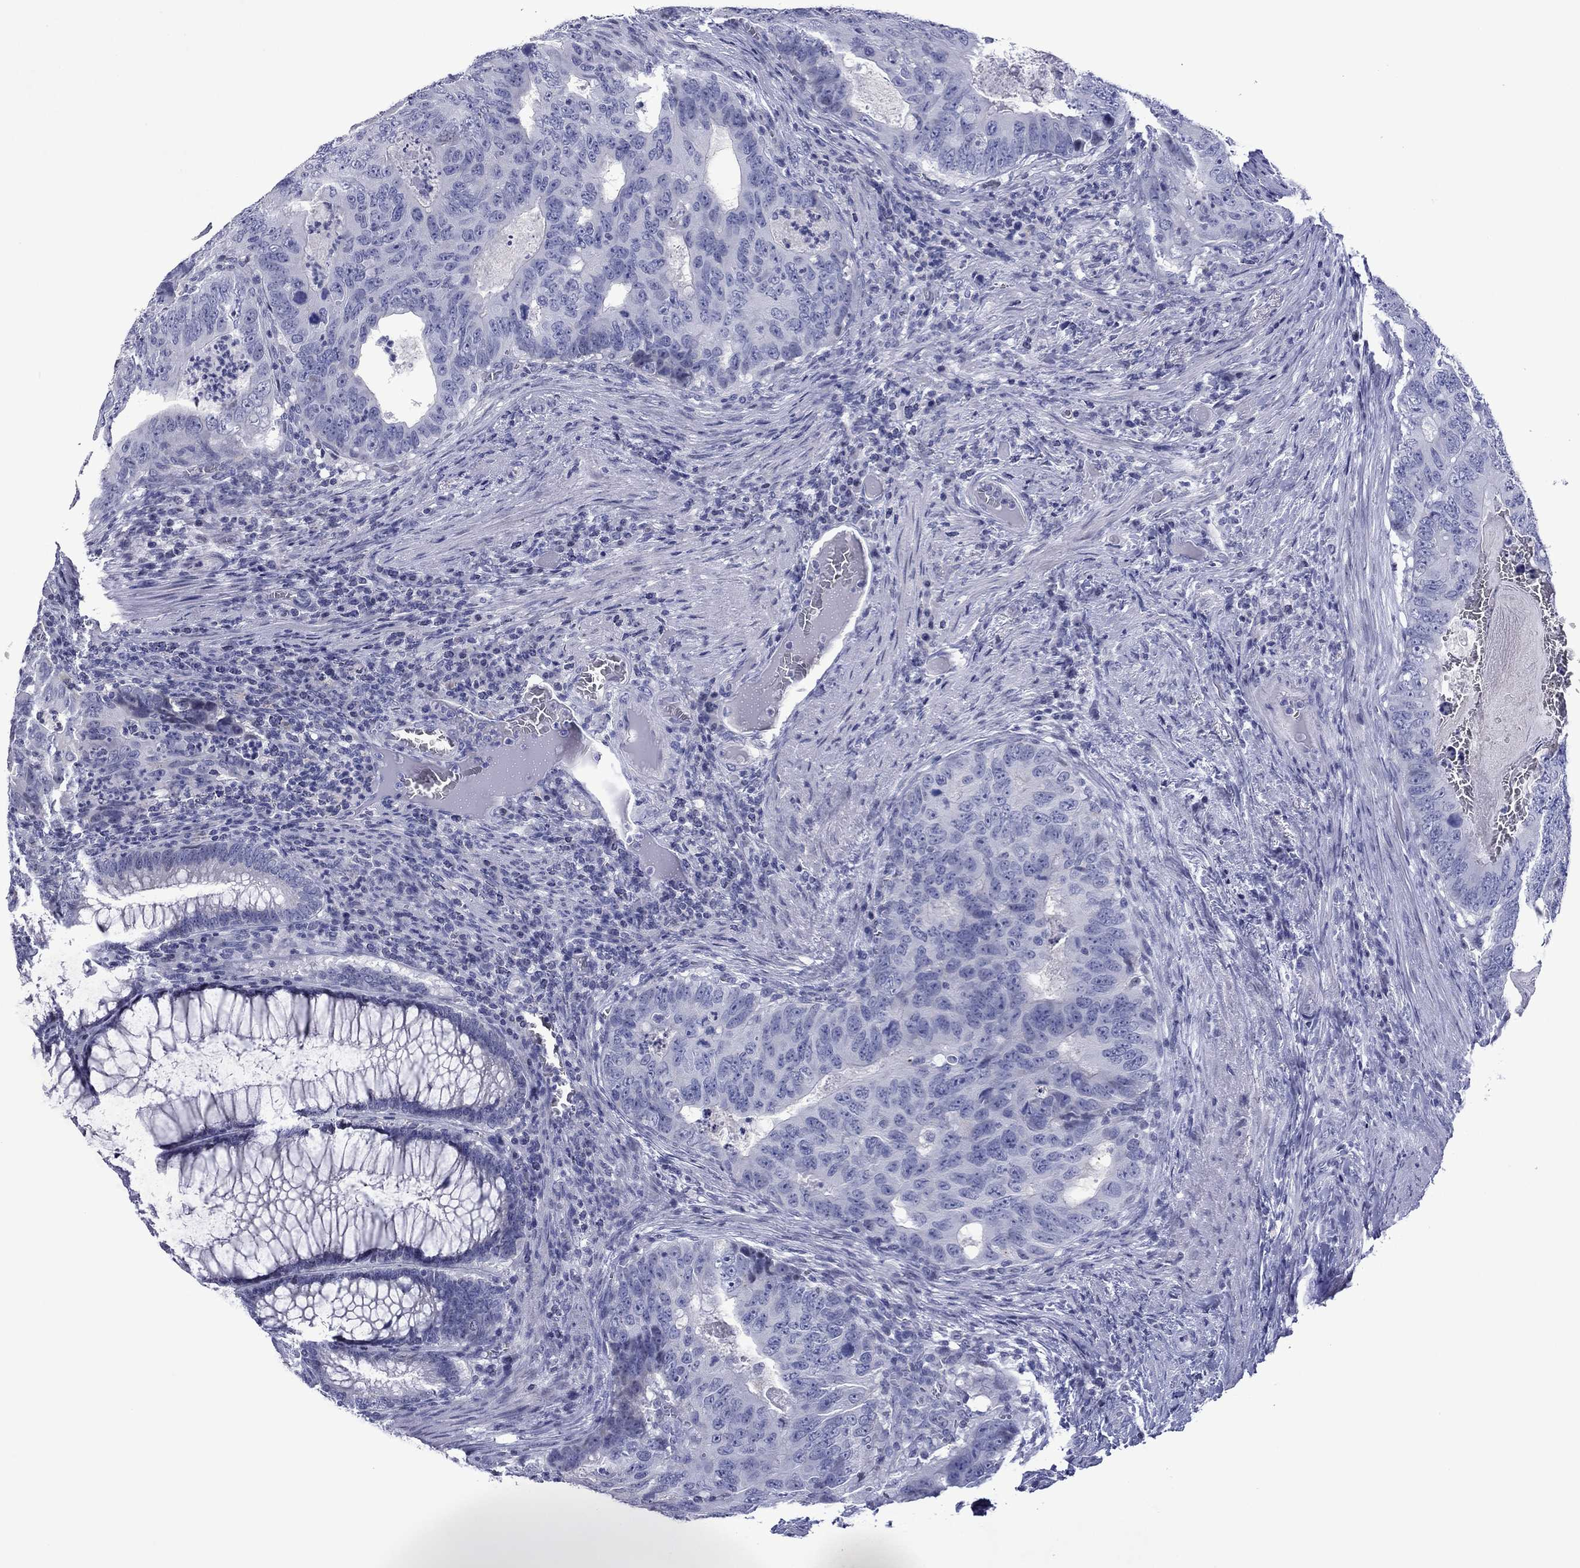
{"staining": {"intensity": "negative", "quantity": "none", "location": "none"}, "tissue": "colorectal cancer", "cell_type": "Tumor cells", "image_type": "cancer", "snomed": [{"axis": "morphology", "description": "Adenocarcinoma, NOS"}, {"axis": "topography", "description": "Colon"}], "caption": "DAB immunohistochemical staining of colorectal cancer (adenocarcinoma) reveals no significant staining in tumor cells.", "gene": "PIWIL1", "patient": {"sex": "male", "age": 79}}